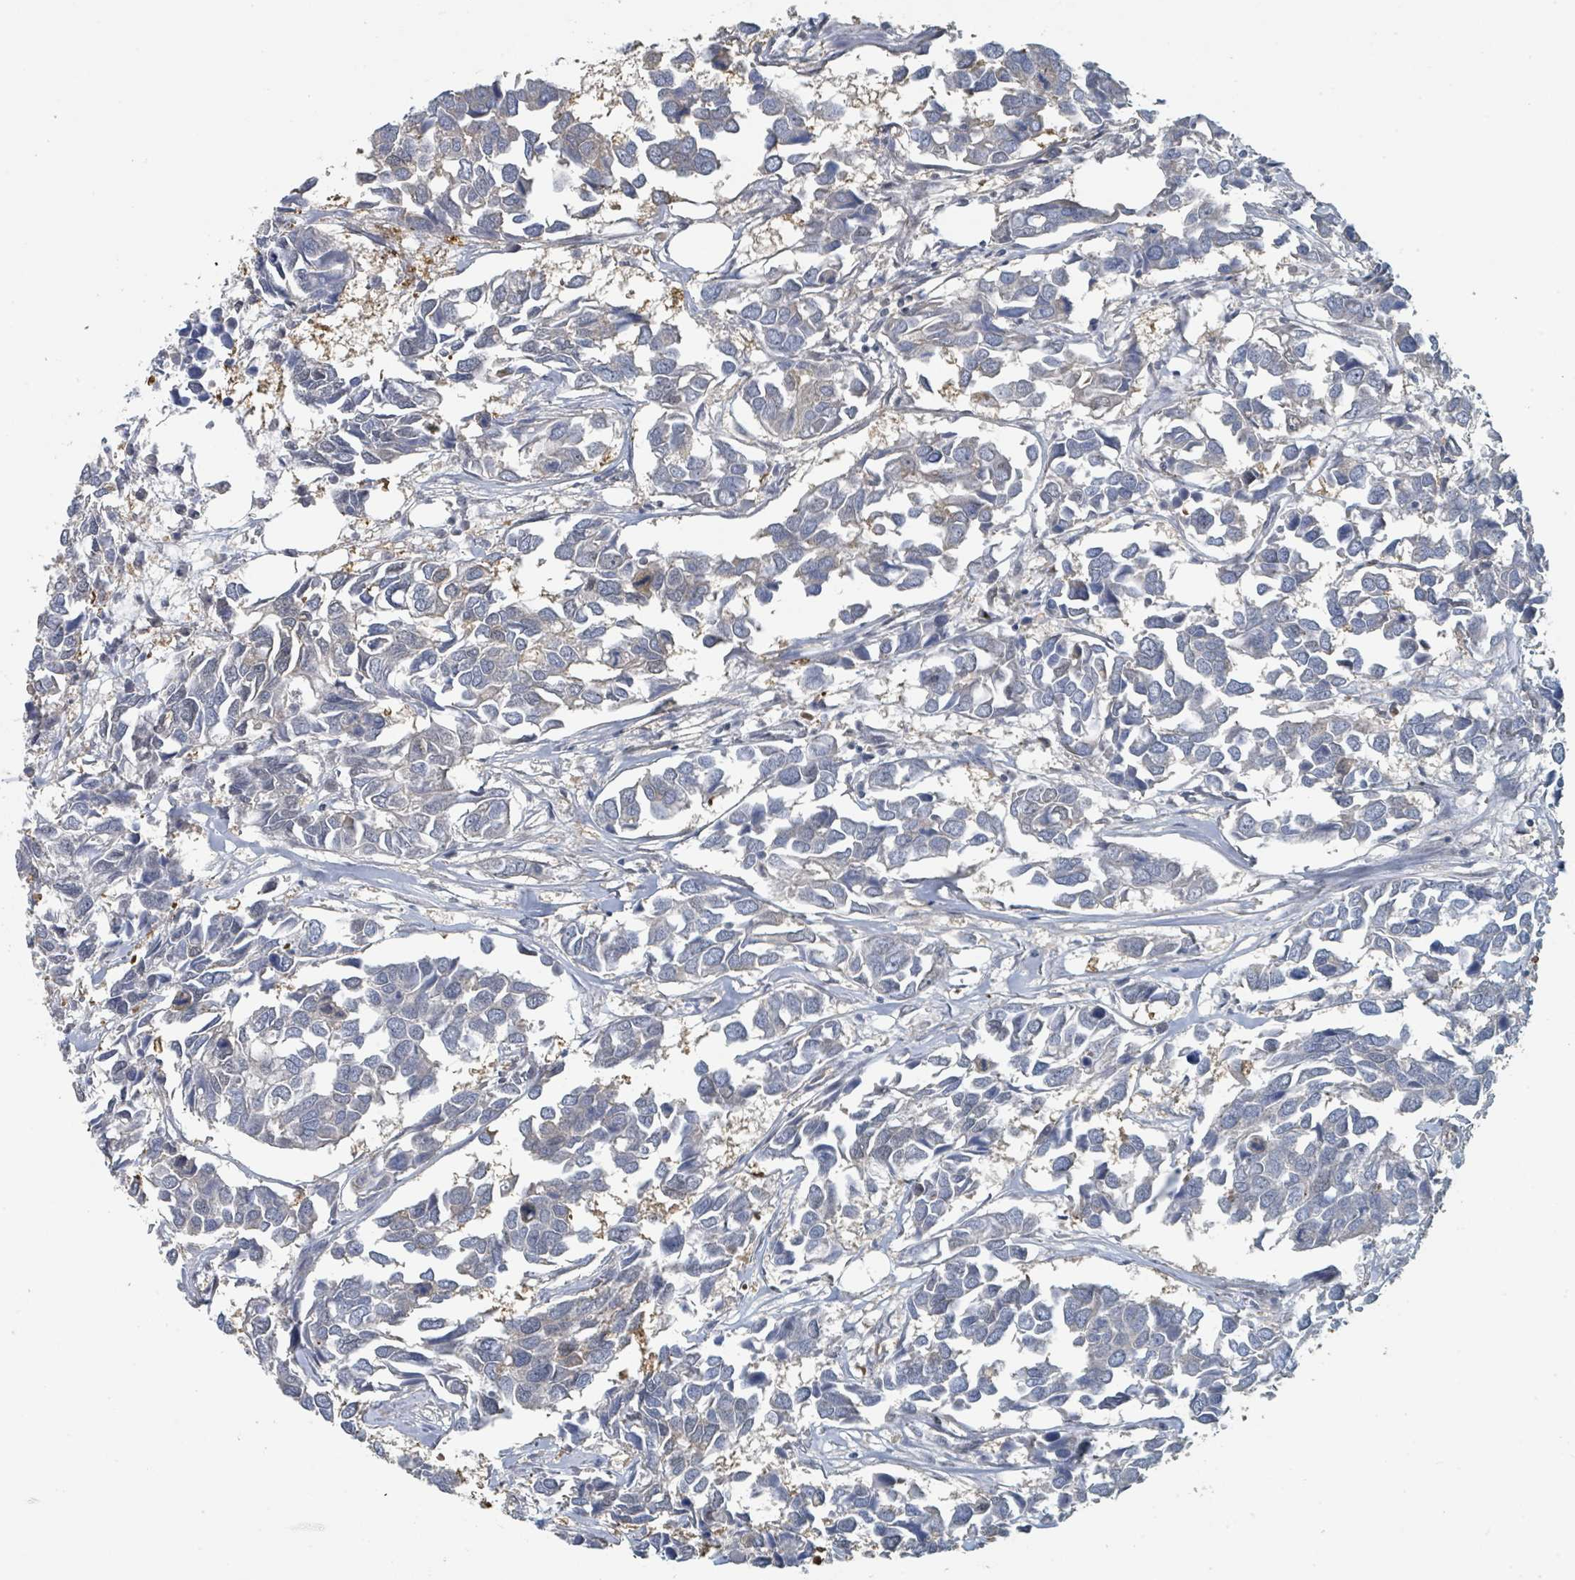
{"staining": {"intensity": "weak", "quantity": "<25%", "location": "cytoplasmic/membranous"}, "tissue": "breast cancer", "cell_type": "Tumor cells", "image_type": "cancer", "snomed": [{"axis": "morphology", "description": "Duct carcinoma"}, {"axis": "topography", "description": "Breast"}], "caption": "DAB (3,3'-diaminobenzidine) immunohistochemical staining of human breast cancer displays no significant expression in tumor cells.", "gene": "ANKRD55", "patient": {"sex": "female", "age": 83}}